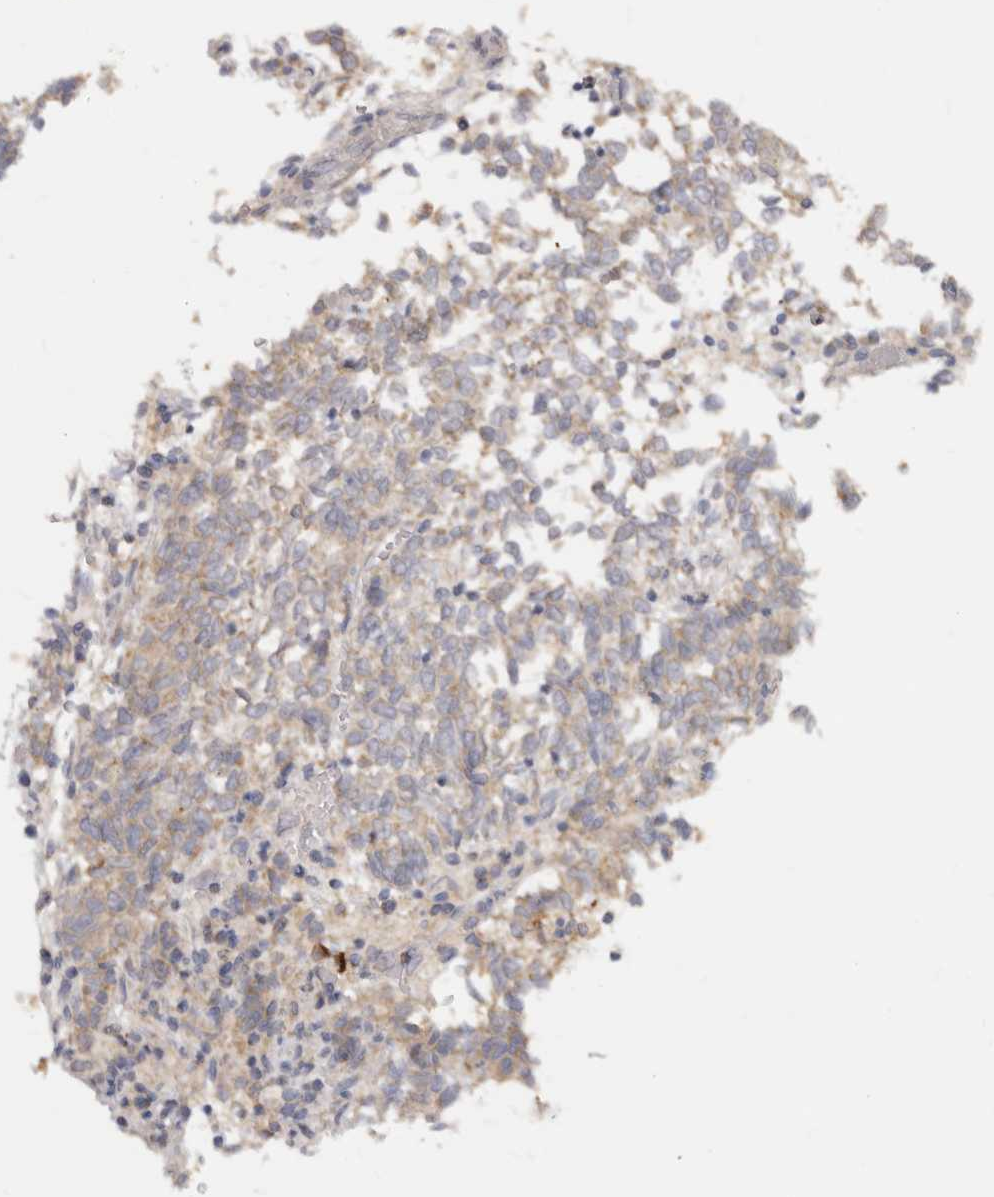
{"staining": {"intensity": "weak", "quantity": ">75%", "location": "cytoplasmic/membranous"}, "tissue": "endometrial cancer", "cell_type": "Tumor cells", "image_type": "cancer", "snomed": [{"axis": "morphology", "description": "Adenocarcinoma, NOS"}, {"axis": "topography", "description": "Endometrium"}], "caption": "Endometrial adenocarcinoma stained with DAB IHC reveals low levels of weak cytoplasmic/membranous expression in approximately >75% of tumor cells.", "gene": "TFB2M", "patient": {"sex": "female", "age": 80}}